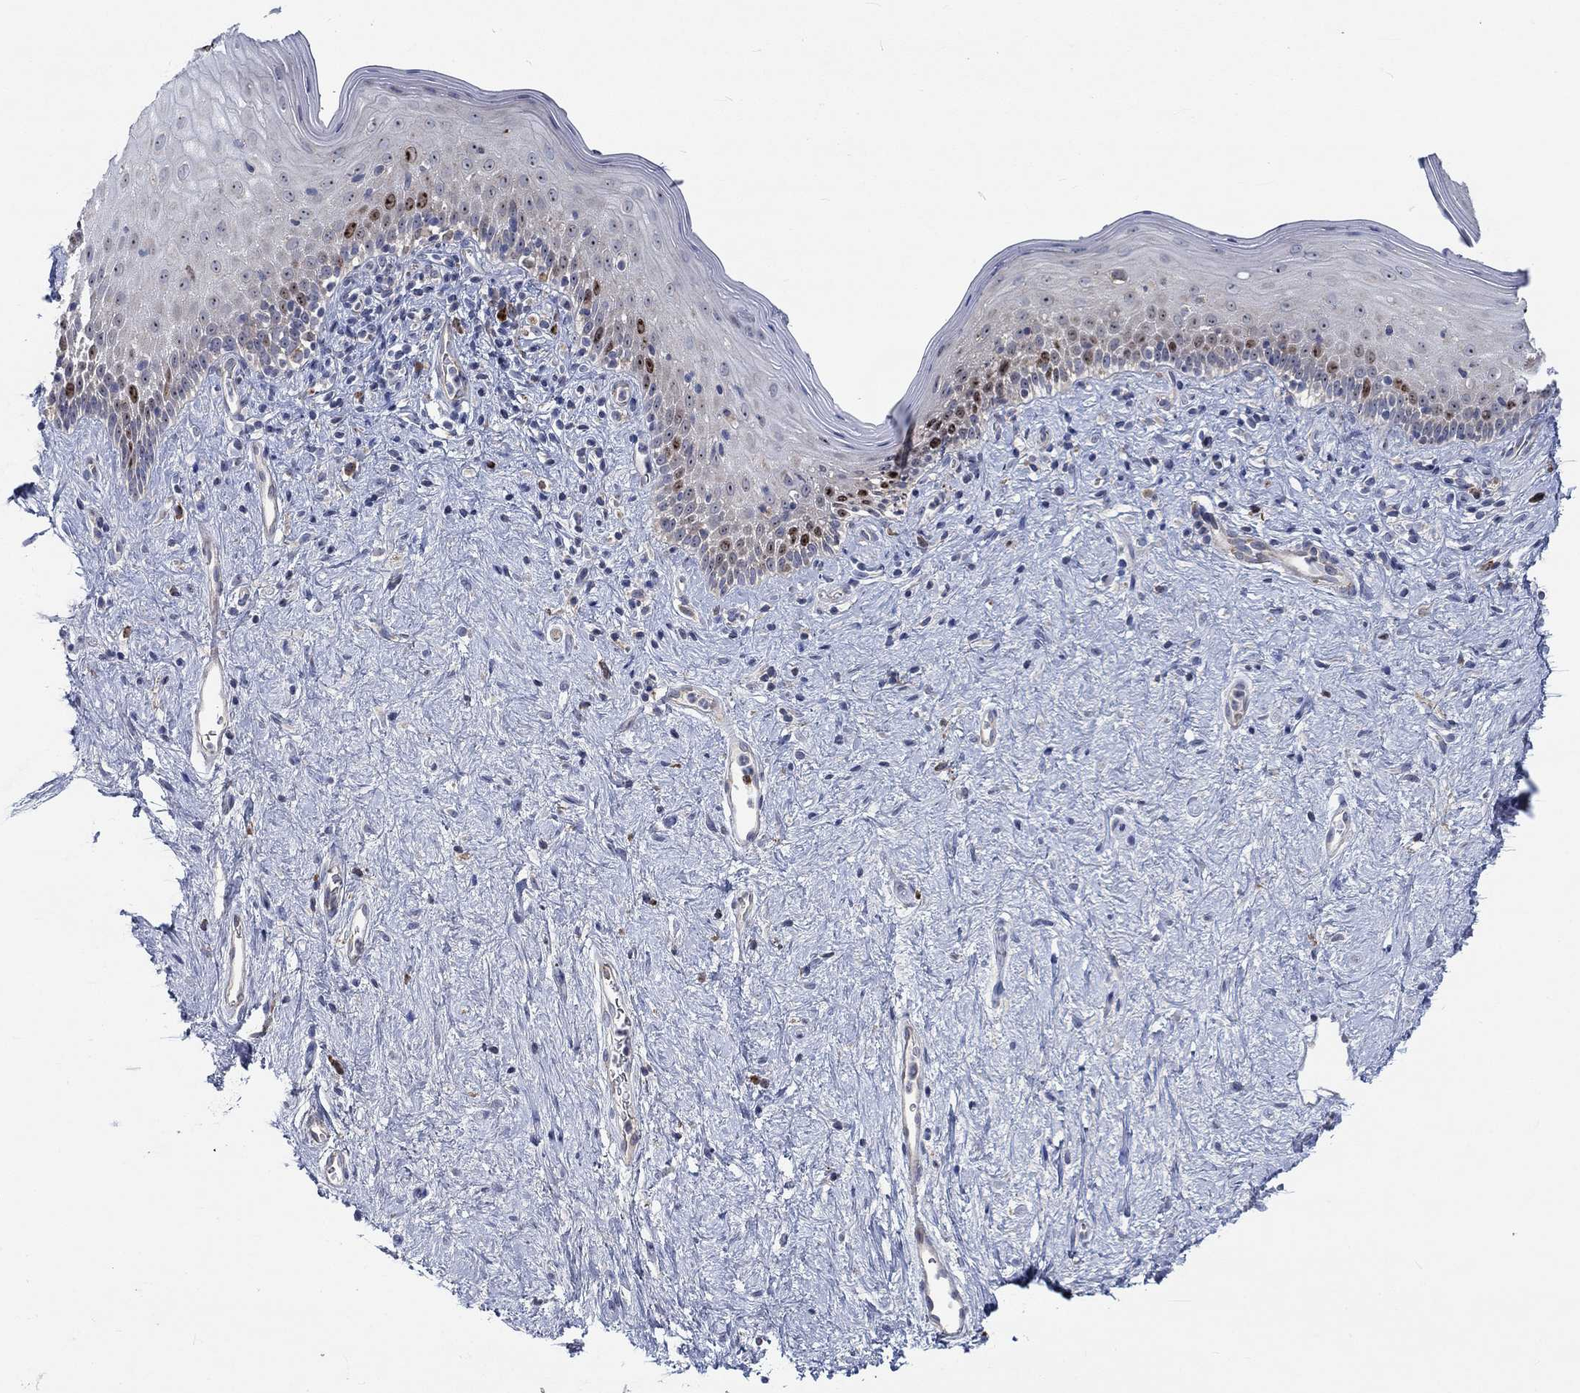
{"staining": {"intensity": "weak", "quantity": "<25%", "location": "nuclear"}, "tissue": "vagina", "cell_type": "Squamous epithelial cells", "image_type": "normal", "snomed": [{"axis": "morphology", "description": "Normal tissue, NOS"}, {"axis": "topography", "description": "Vagina"}], "caption": "Protein analysis of unremarkable vagina shows no significant expression in squamous epithelial cells. Nuclei are stained in blue.", "gene": "MMP24", "patient": {"sex": "female", "age": 47}}